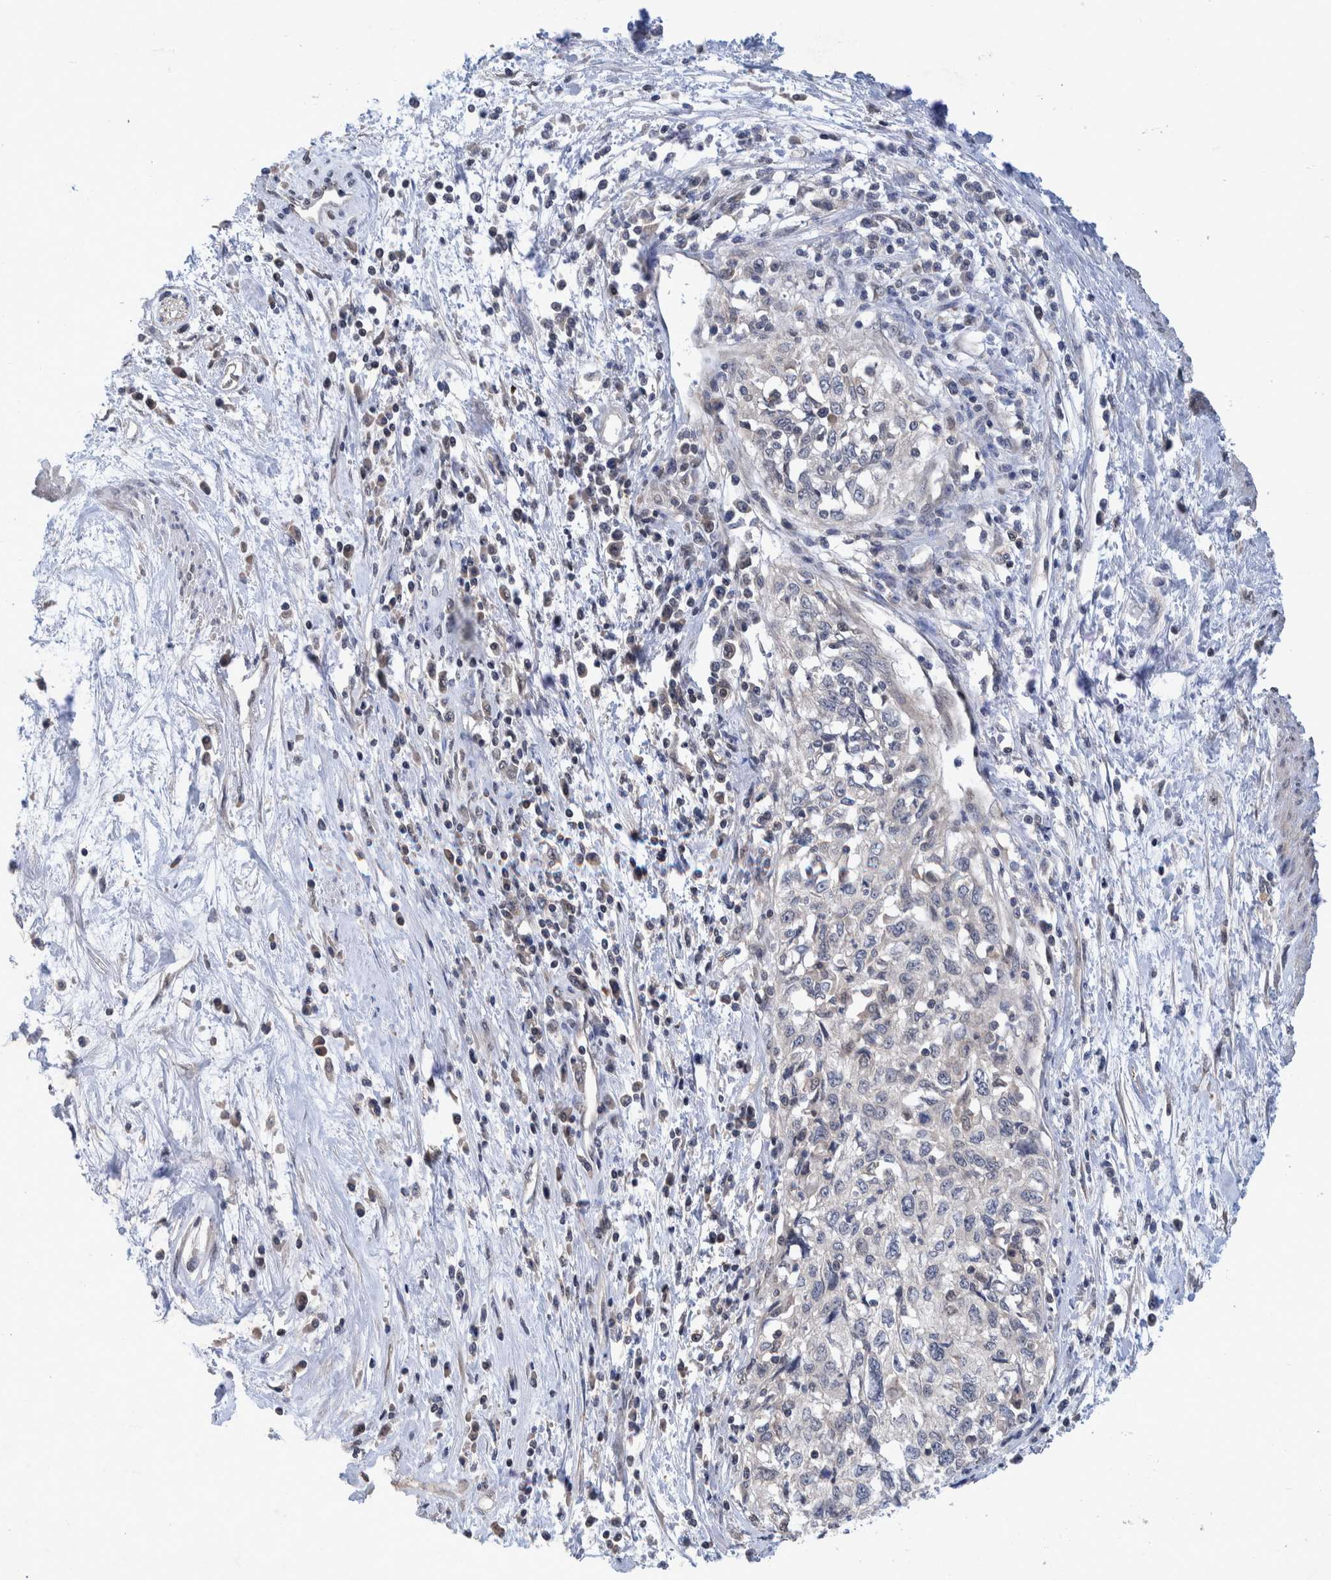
{"staining": {"intensity": "negative", "quantity": "none", "location": "none"}, "tissue": "cervical cancer", "cell_type": "Tumor cells", "image_type": "cancer", "snomed": [{"axis": "morphology", "description": "Squamous cell carcinoma, NOS"}, {"axis": "topography", "description": "Cervix"}], "caption": "IHC photomicrograph of squamous cell carcinoma (cervical) stained for a protein (brown), which shows no staining in tumor cells. (DAB immunohistochemistry visualized using brightfield microscopy, high magnification).", "gene": "PLPBP", "patient": {"sex": "female", "age": 57}}